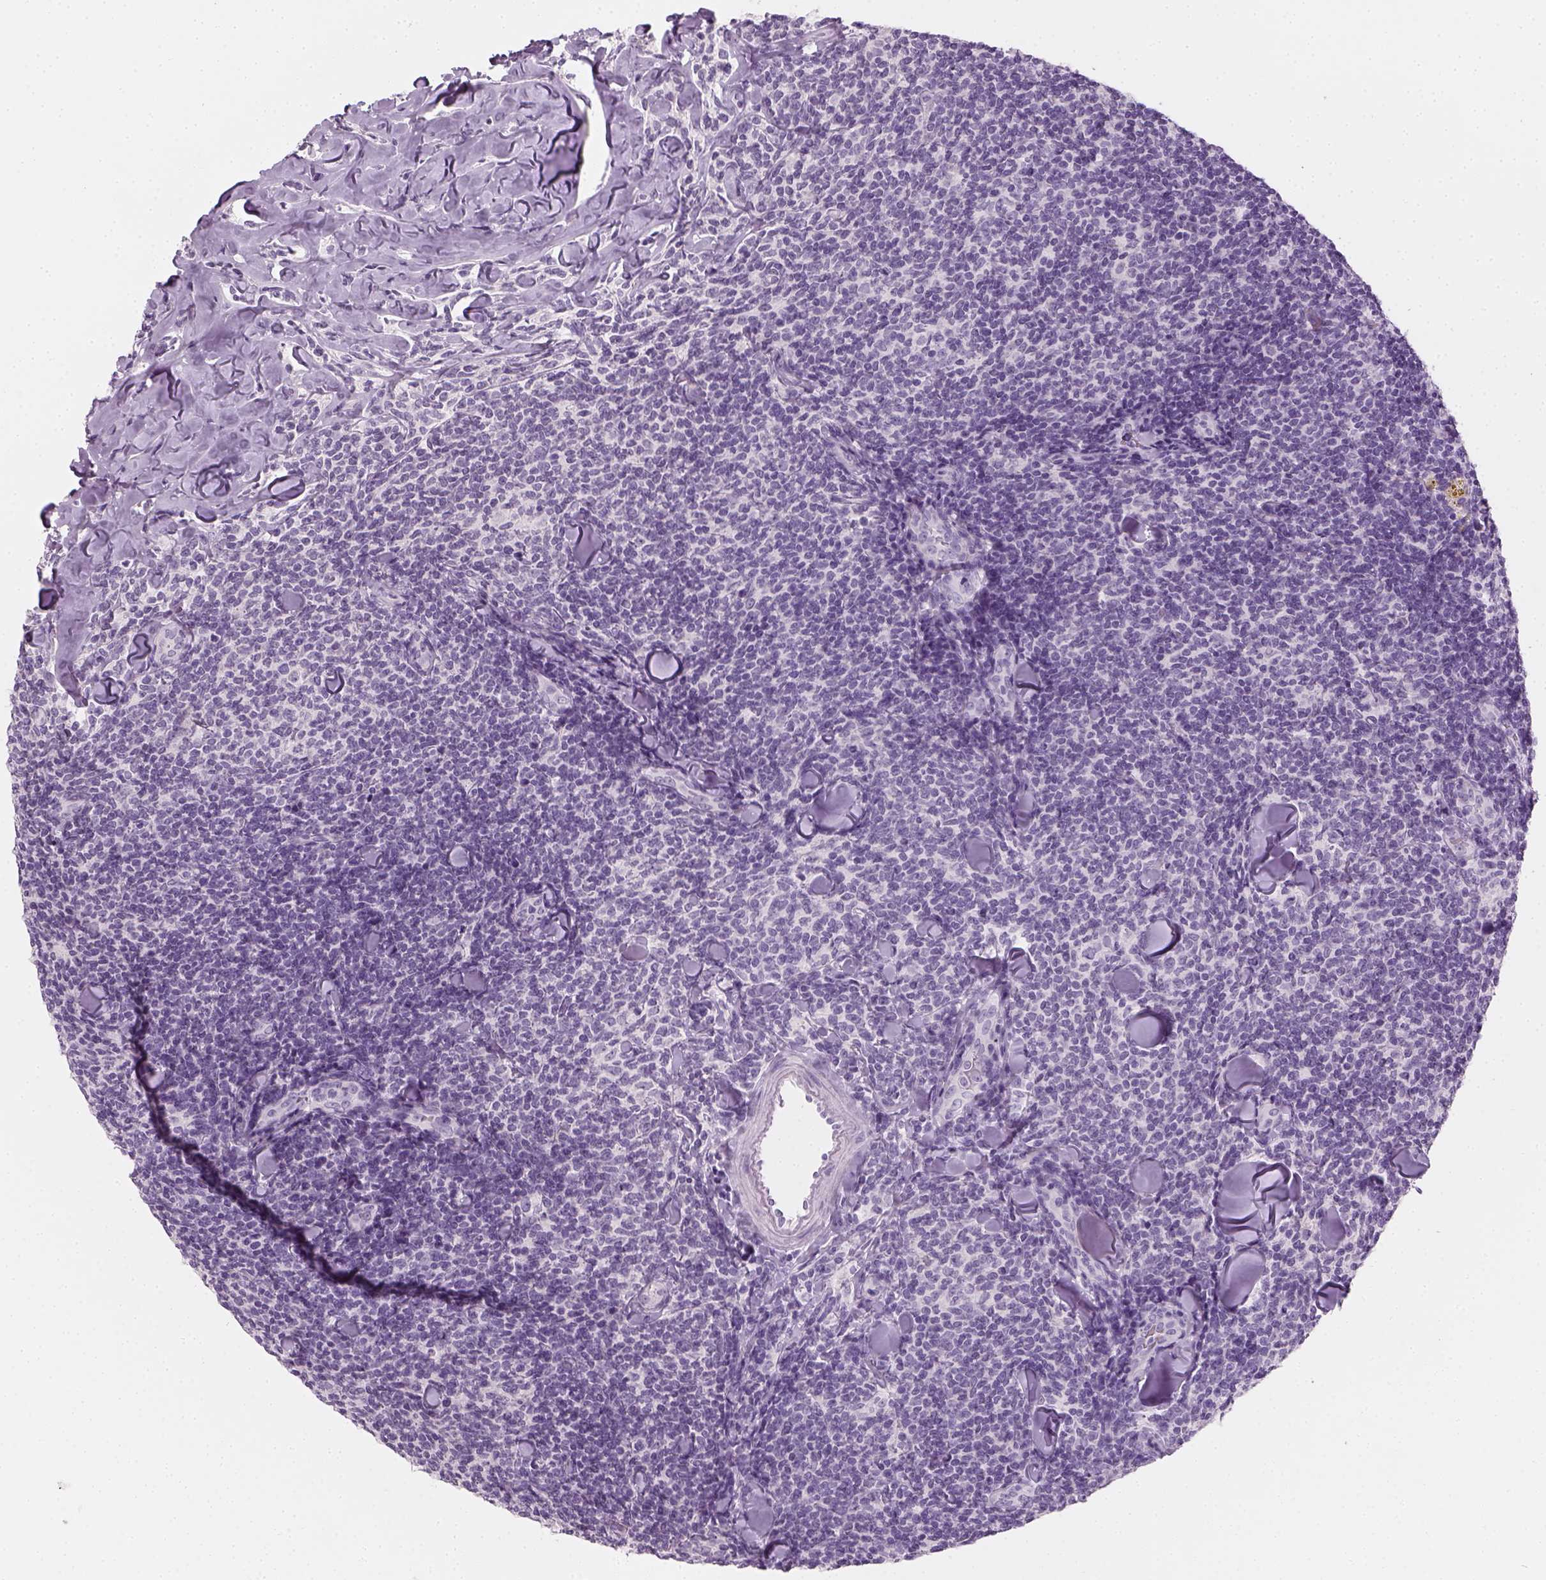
{"staining": {"intensity": "negative", "quantity": "none", "location": "none"}, "tissue": "lymphoma", "cell_type": "Tumor cells", "image_type": "cancer", "snomed": [{"axis": "morphology", "description": "Malignant lymphoma, non-Hodgkin's type, Low grade"}, {"axis": "topography", "description": "Lymph node"}], "caption": "There is no significant expression in tumor cells of lymphoma.", "gene": "TH", "patient": {"sex": "female", "age": 56}}